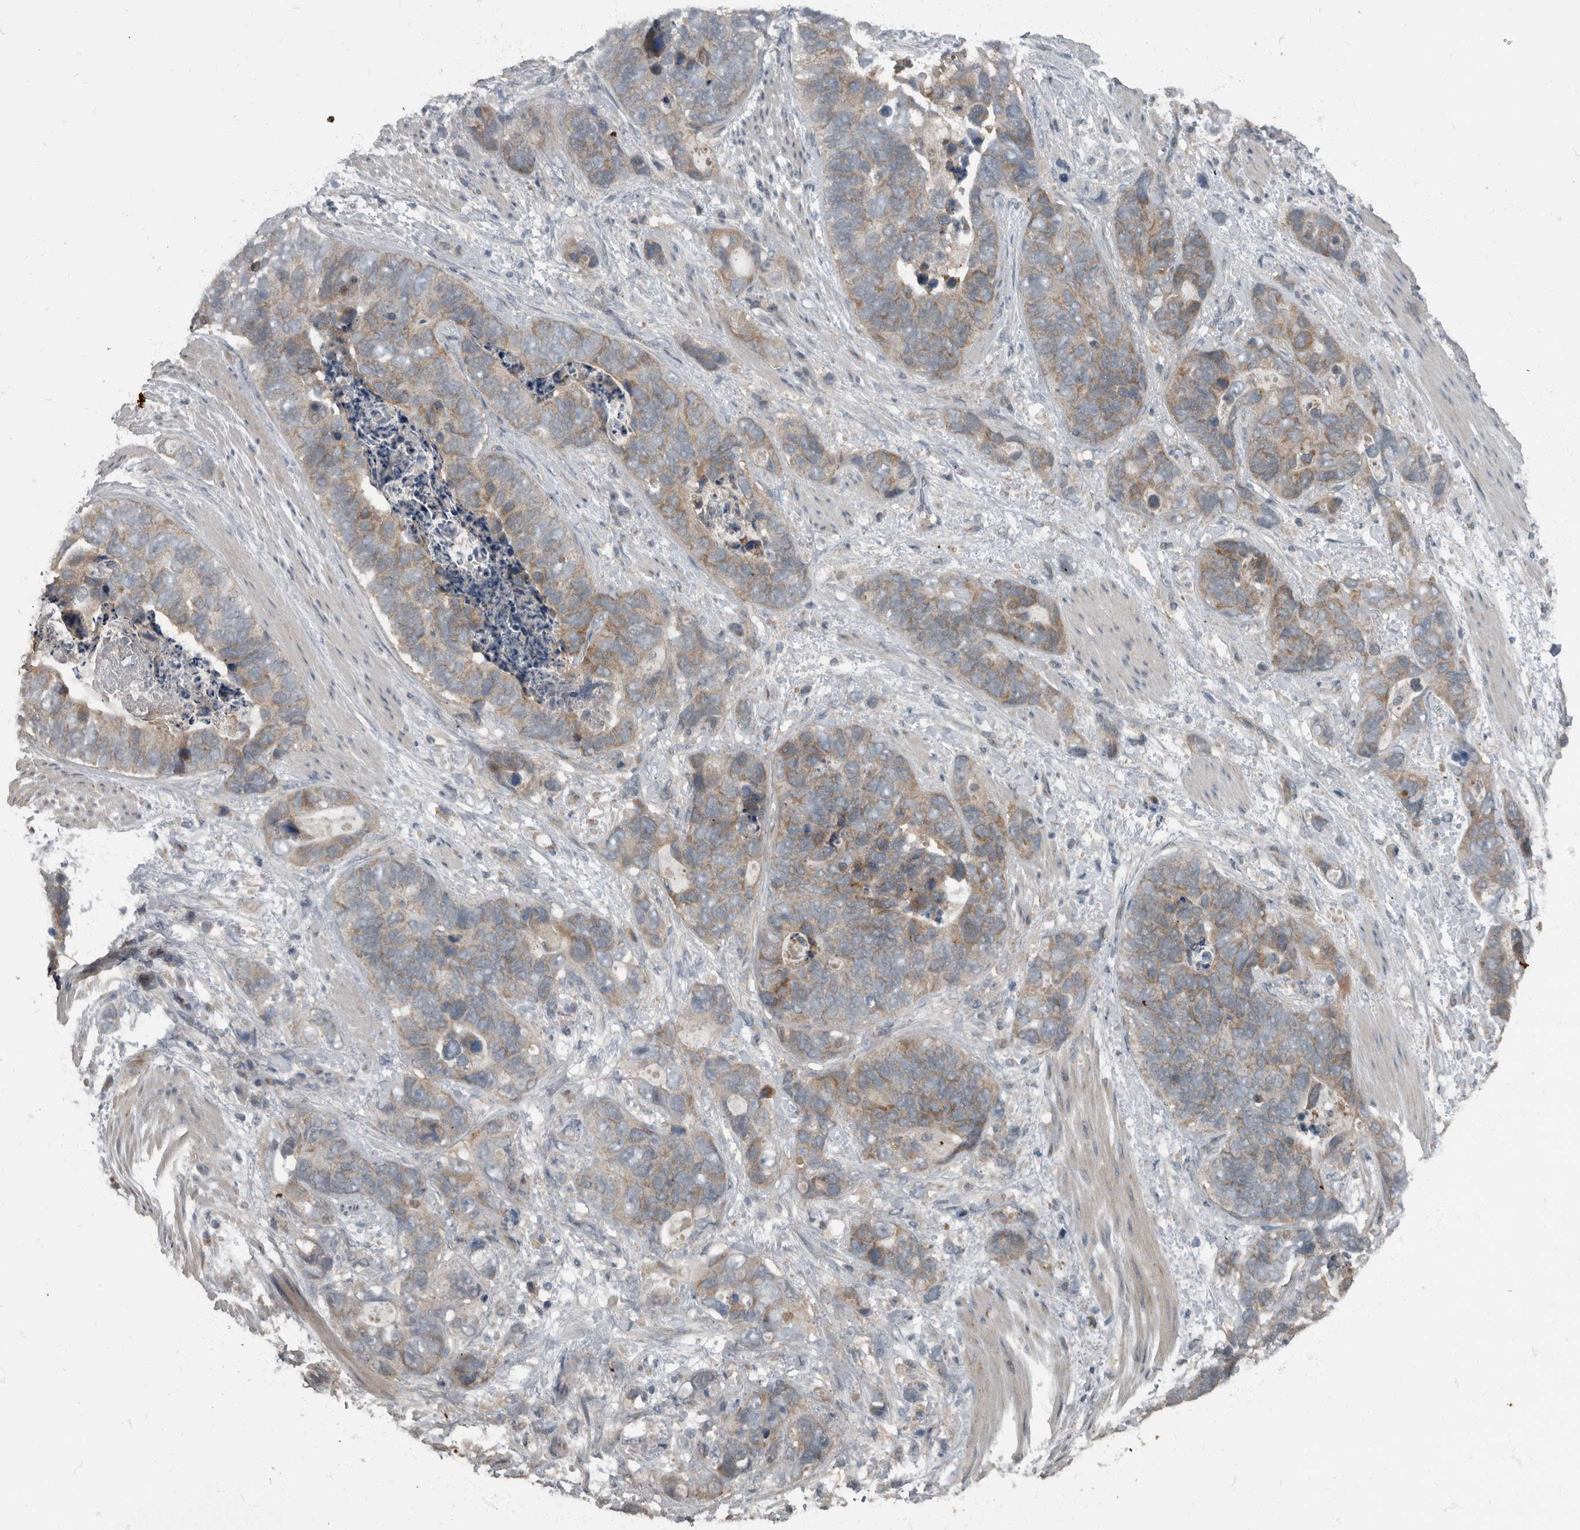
{"staining": {"intensity": "weak", "quantity": "25%-75%", "location": "cytoplasmic/membranous"}, "tissue": "stomach cancer", "cell_type": "Tumor cells", "image_type": "cancer", "snomed": [{"axis": "morphology", "description": "Normal tissue, NOS"}, {"axis": "morphology", "description": "Adenocarcinoma, NOS"}, {"axis": "topography", "description": "Stomach"}], "caption": "Immunohistochemistry image of stomach adenocarcinoma stained for a protein (brown), which reveals low levels of weak cytoplasmic/membranous staining in approximately 25%-75% of tumor cells.", "gene": "RABGGTB", "patient": {"sex": "female", "age": 89}}